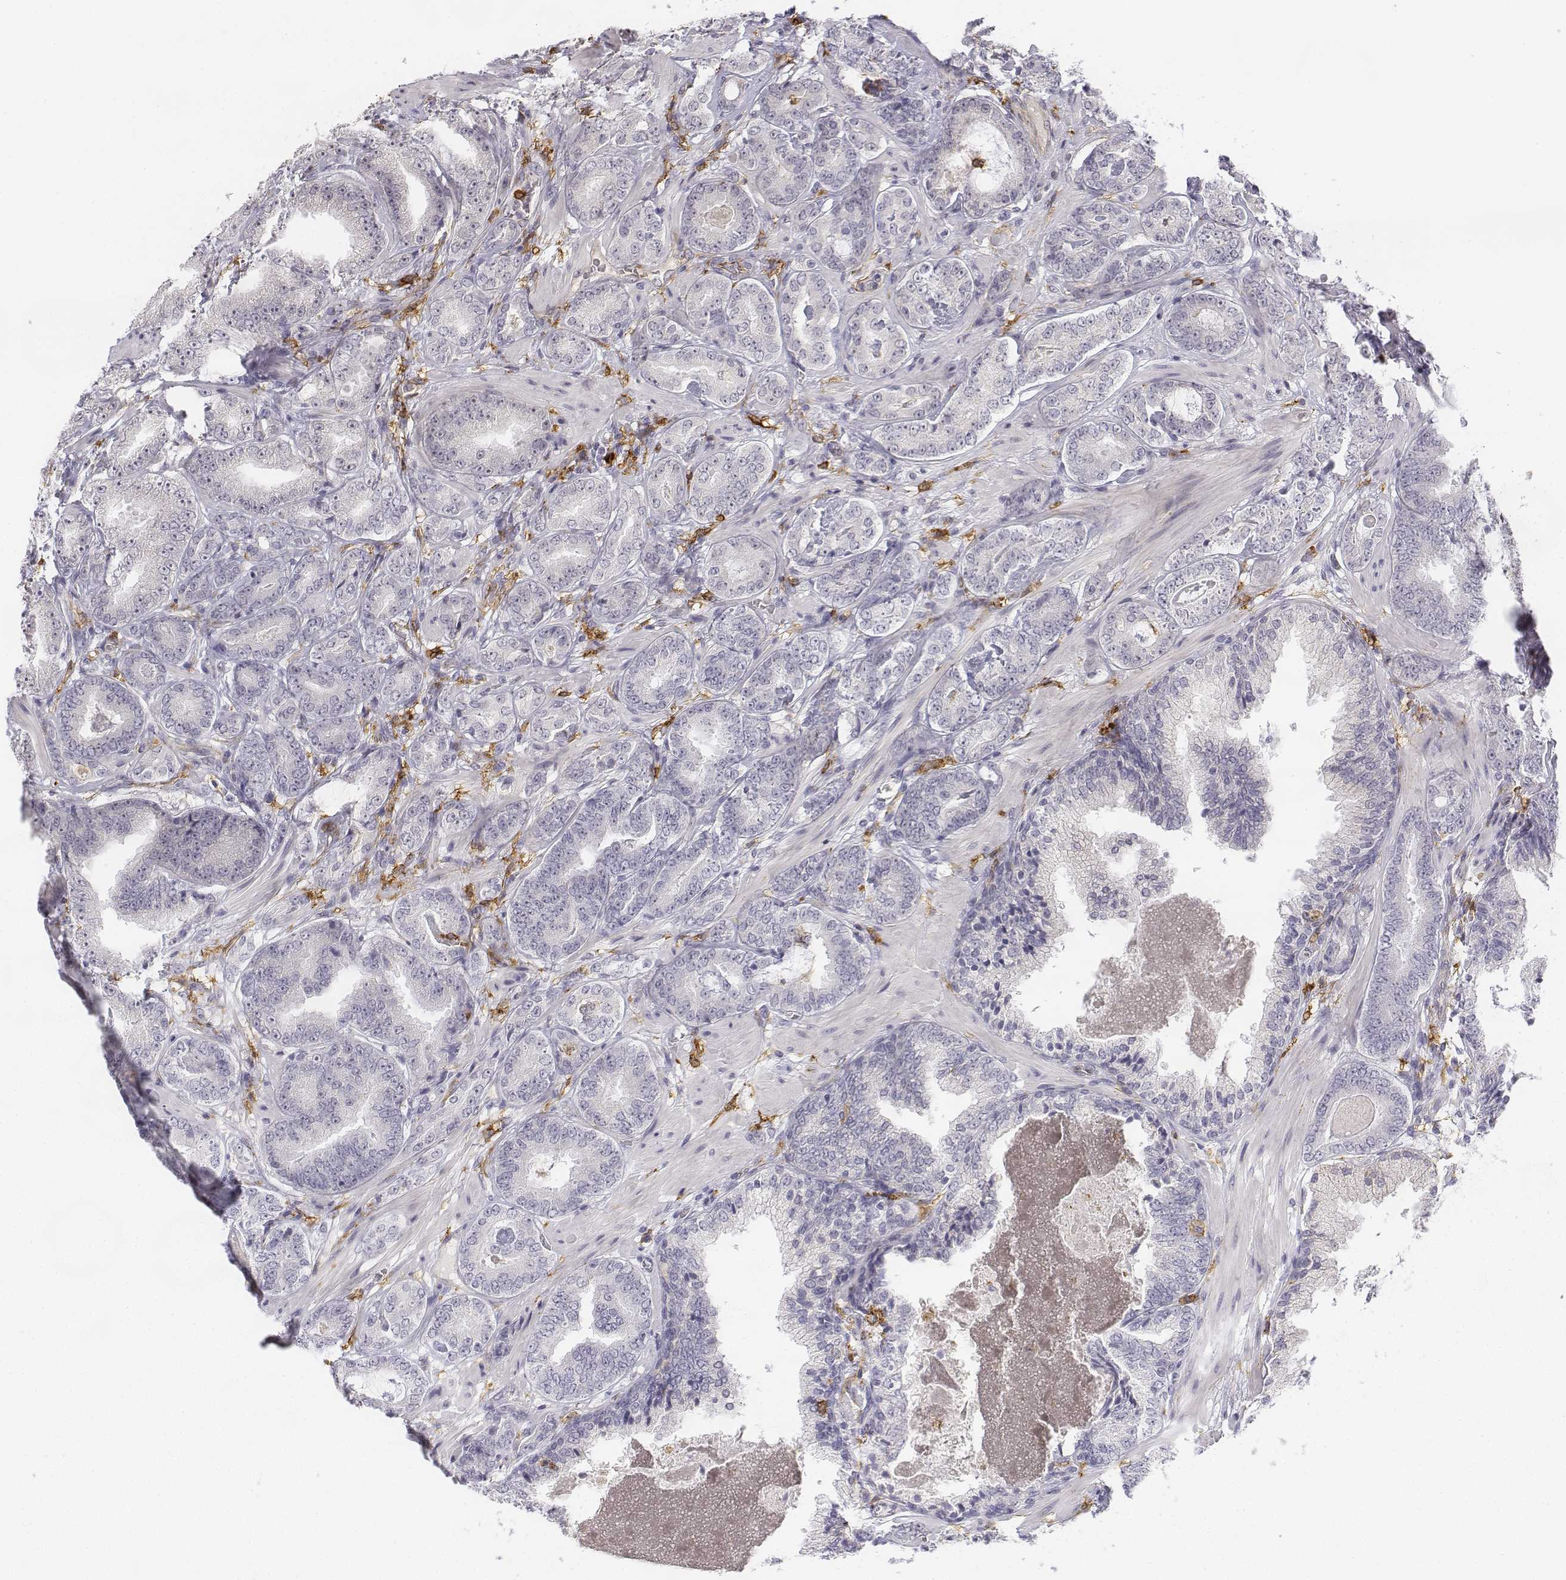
{"staining": {"intensity": "negative", "quantity": "none", "location": "none"}, "tissue": "prostate cancer", "cell_type": "Tumor cells", "image_type": "cancer", "snomed": [{"axis": "morphology", "description": "Adenocarcinoma, Low grade"}, {"axis": "topography", "description": "Prostate"}], "caption": "Protein analysis of low-grade adenocarcinoma (prostate) displays no significant staining in tumor cells.", "gene": "CD14", "patient": {"sex": "male", "age": 60}}